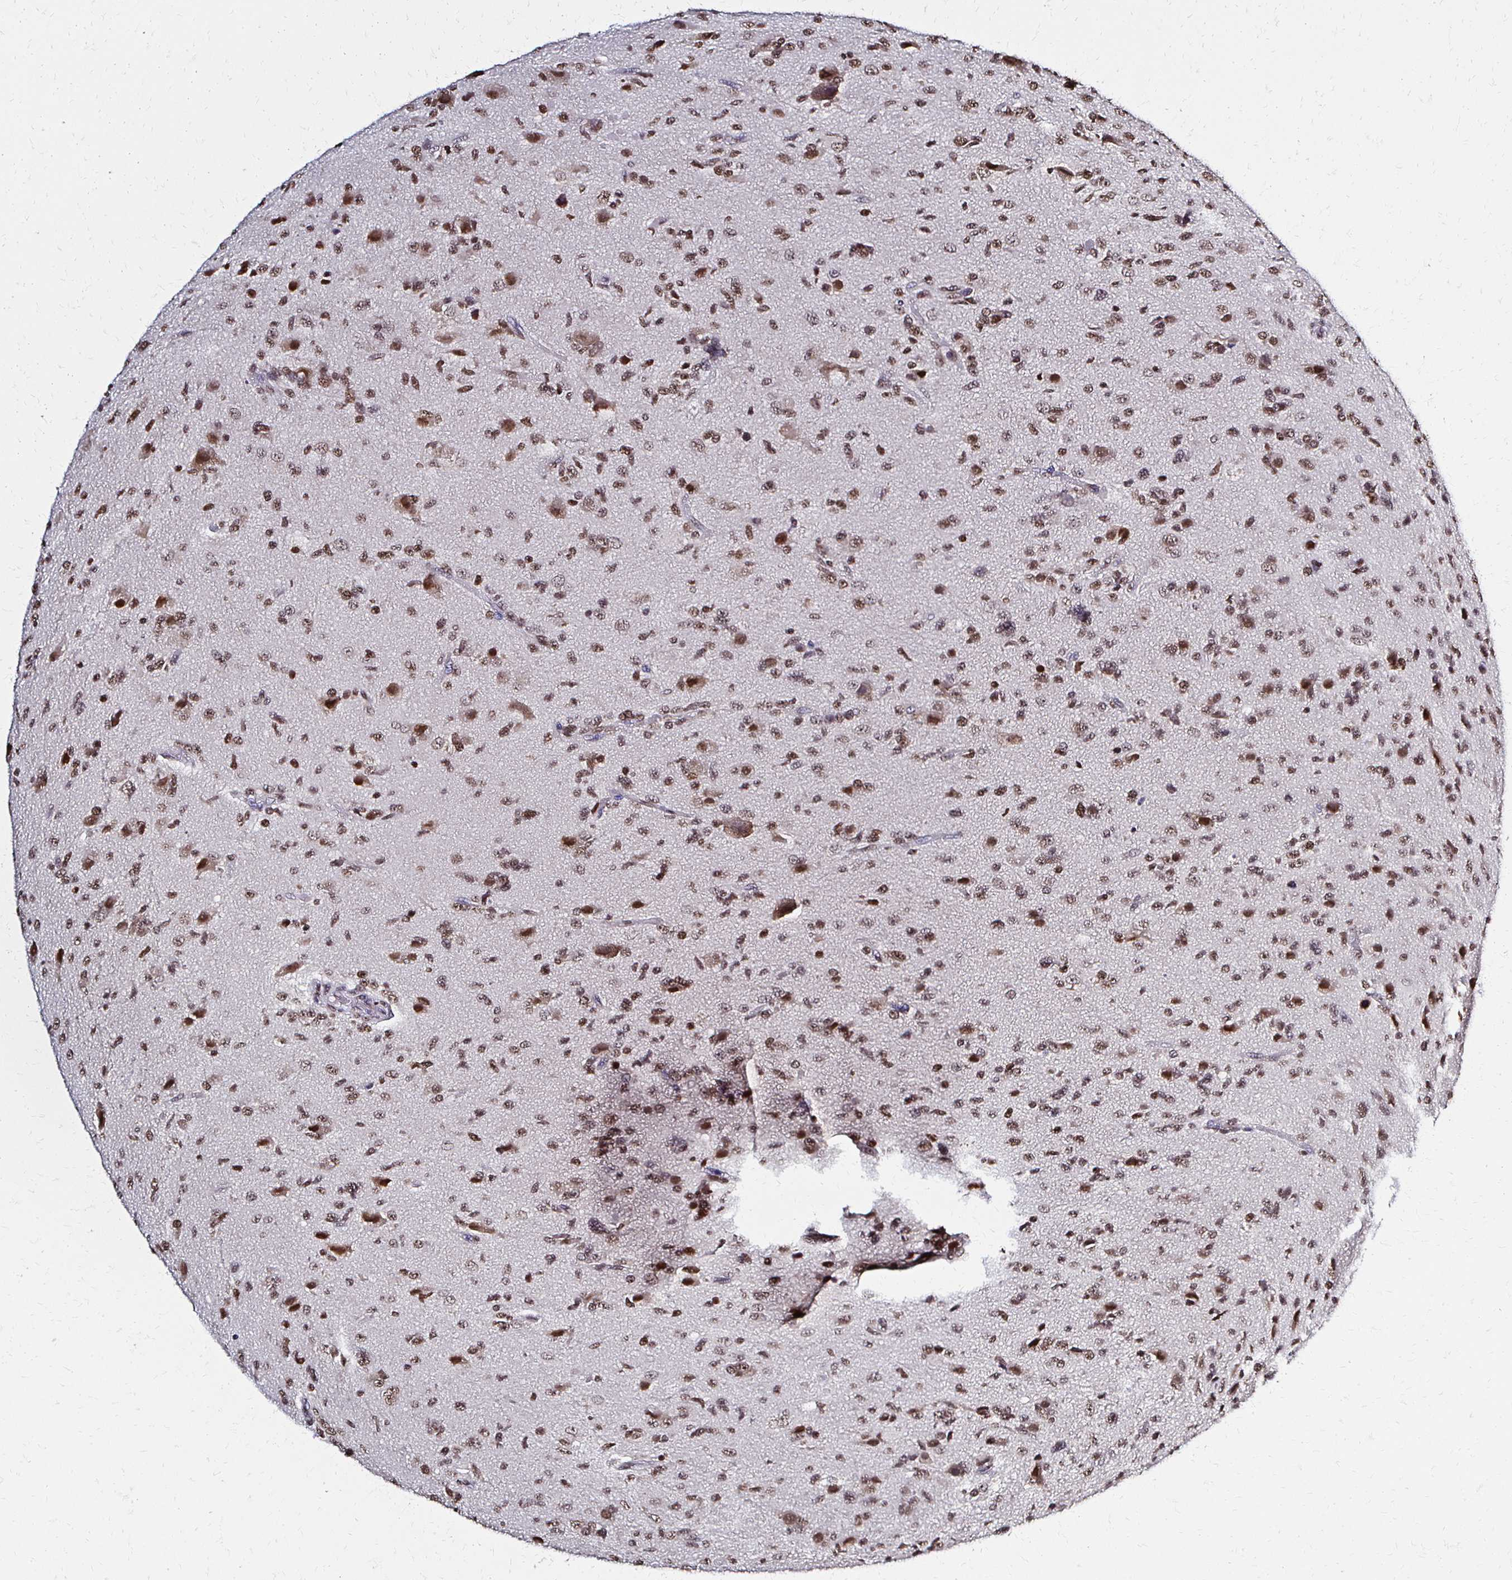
{"staining": {"intensity": "moderate", "quantity": ">75%", "location": "nuclear"}, "tissue": "glioma", "cell_type": "Tumor cells", "image_type": "cancer", "snomed": [{"axis": "morphology", "description": "Glioma, malignant, High grade"}, {"axis": "topography", "description": "Brain"}], "caption": "A high-resolution image shows IHC staining of malignant high-grade glioma, which exhibits moderate nuclear staining in about >75% of tumor cells.", "gene": "HOXA9", "patient": {"sex": "male", "age": 68}}